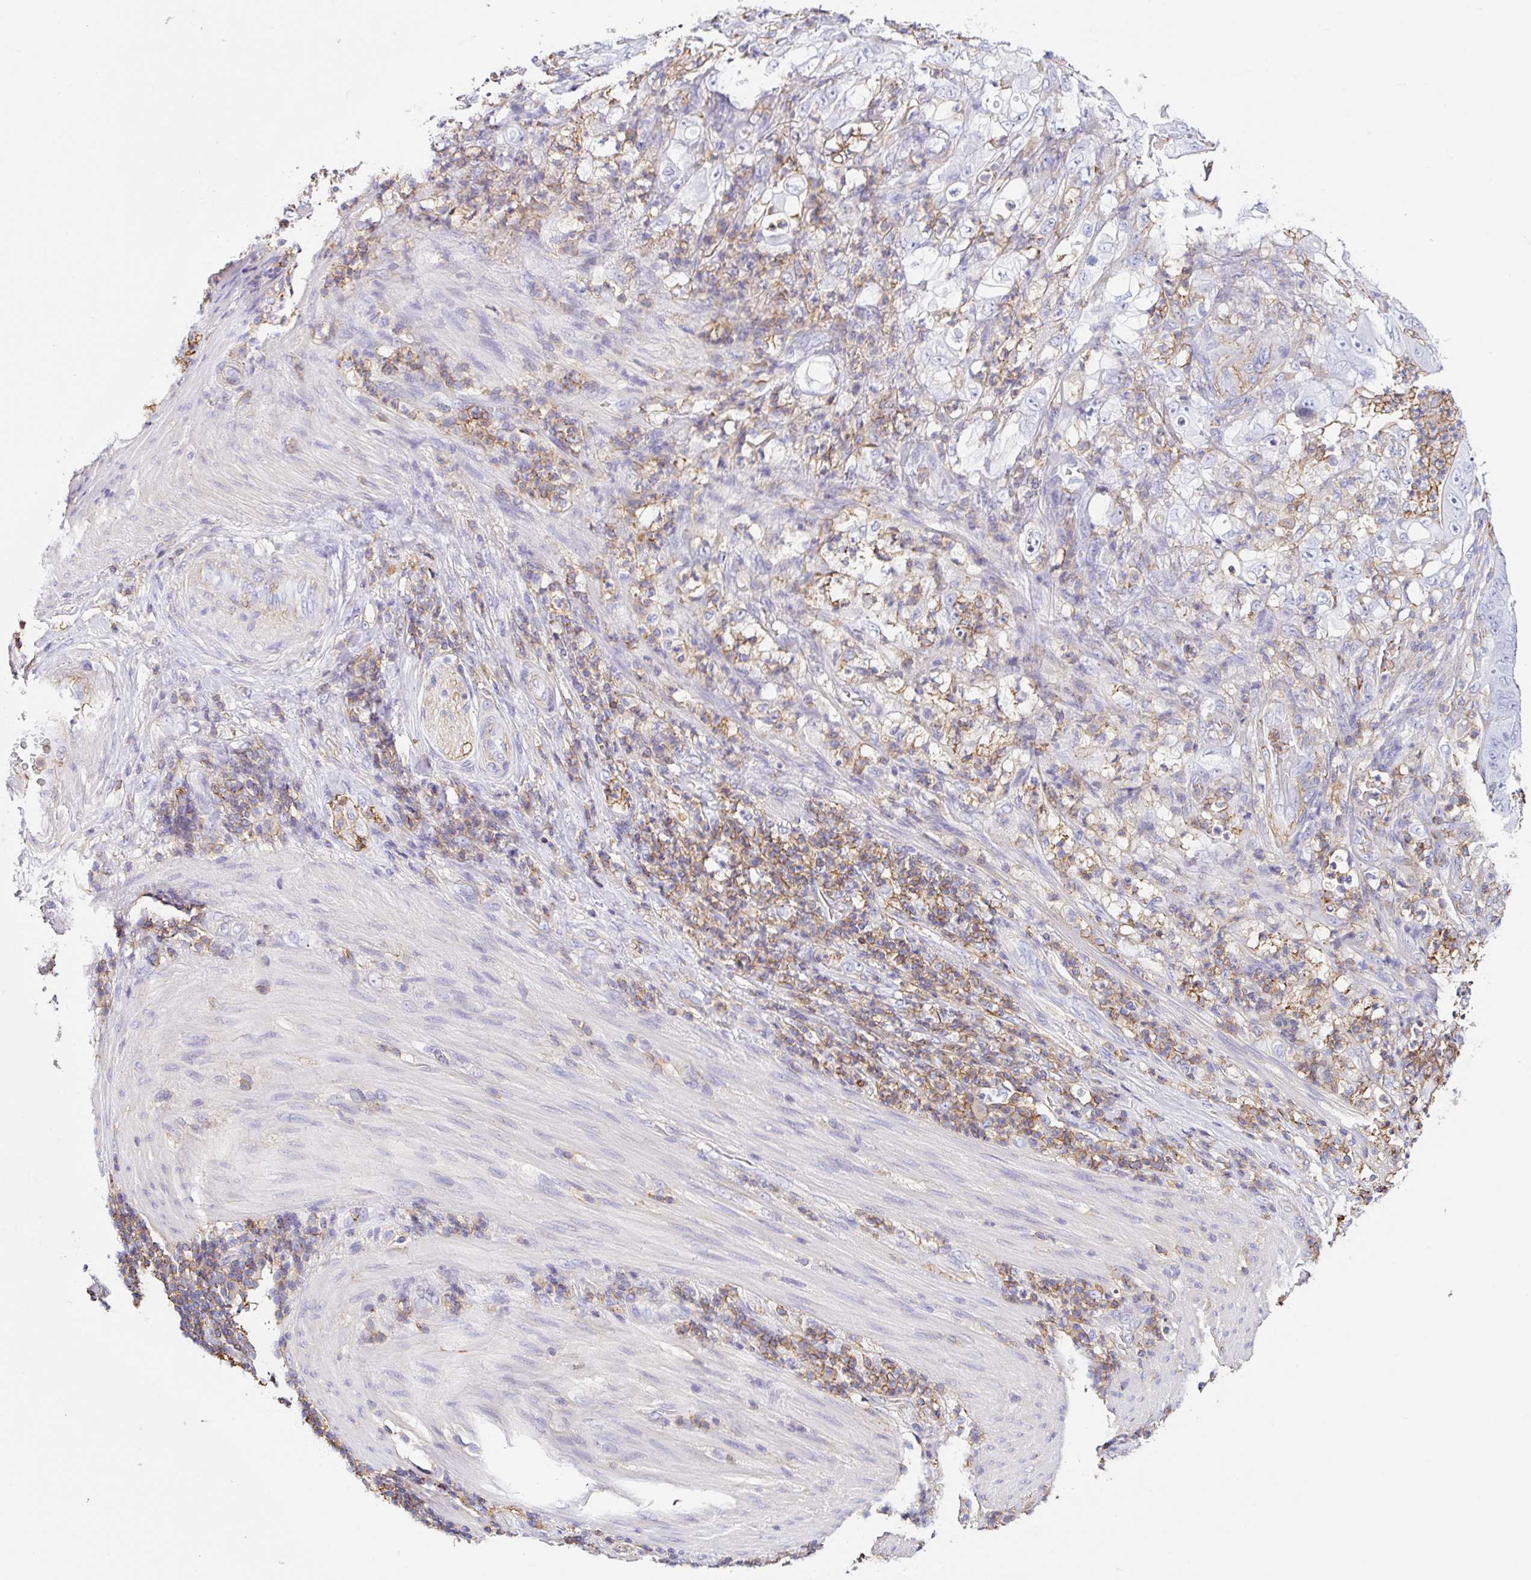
{"staining": {"intensity": "negative", "quantity": "none", "location": "none"}, "tissue": "stomach cancer", "cell_type": "Tumor cells", "image_type": "cancer", "snomed": [{"axis": "morphology", "description": "Adenocarcinoma, NOS"}, {"axis": "topography", "description": "Stomach"}], "caption": "The IHC micrograph has no significant positivity in tumor cells of stomach adenocarcinoma tissue.", "gene": "MTTP", "patient": {"sex": "female", "age": 73}}